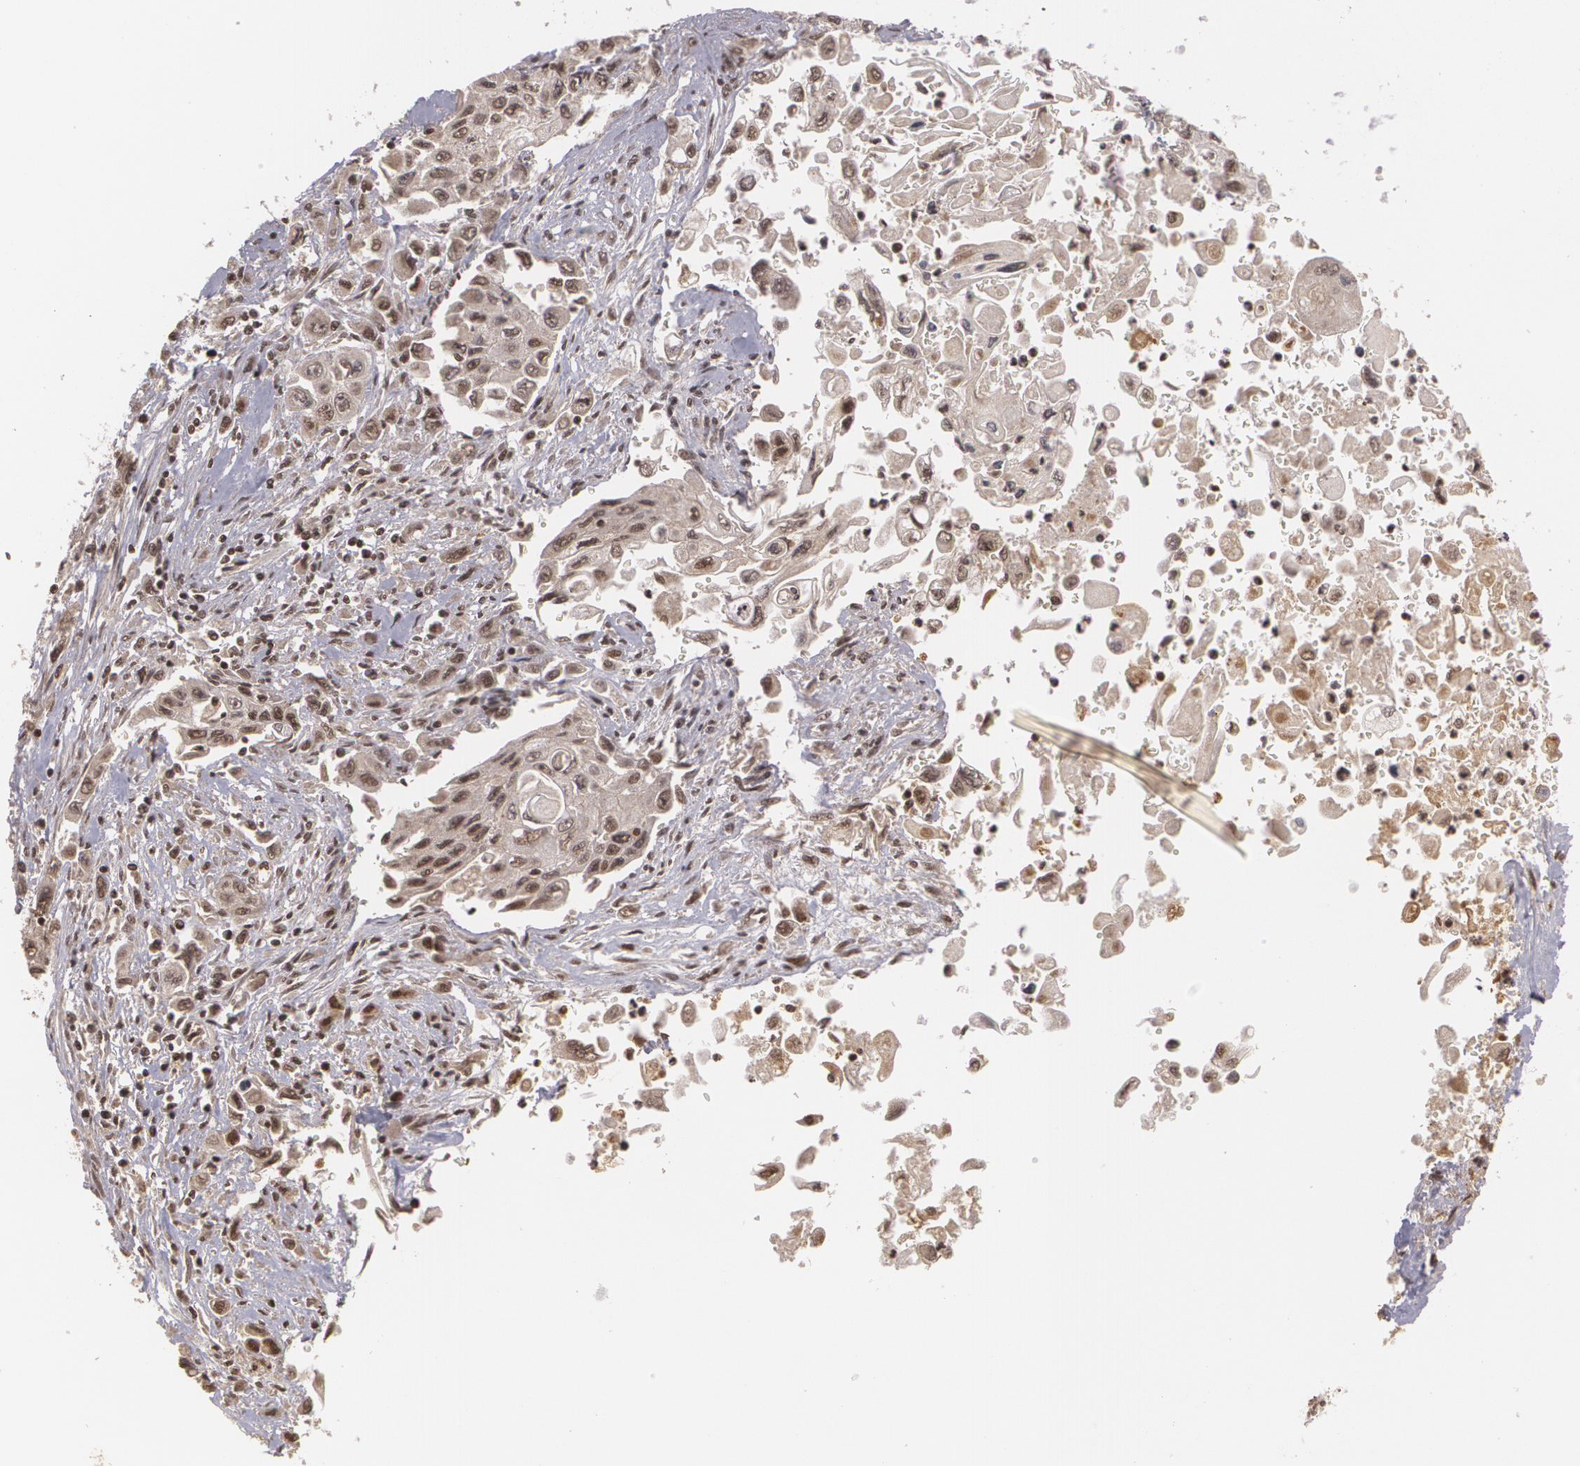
{"staining": {"intensity": "moderate", "quantity": ">75%", "location": "nuclear"}, "tissue": "pancreatic cancer", "cell_type": "Tumor cells", "image_type": "cancer", "snomed": [{"axis": "morphology", "description": "Adenocarcinoma, NOS"}, {"axis": "topography", "description": "Pancreas"}], "caption": "There is medium levels of moderate nuclear positivity in tumor cells of adenocarcinoma (pancreatic), as demonstrated by immunohistochemical staining (brown color).", "gene": "RXRB", "patient": {"sex": "male", "age": 70}}